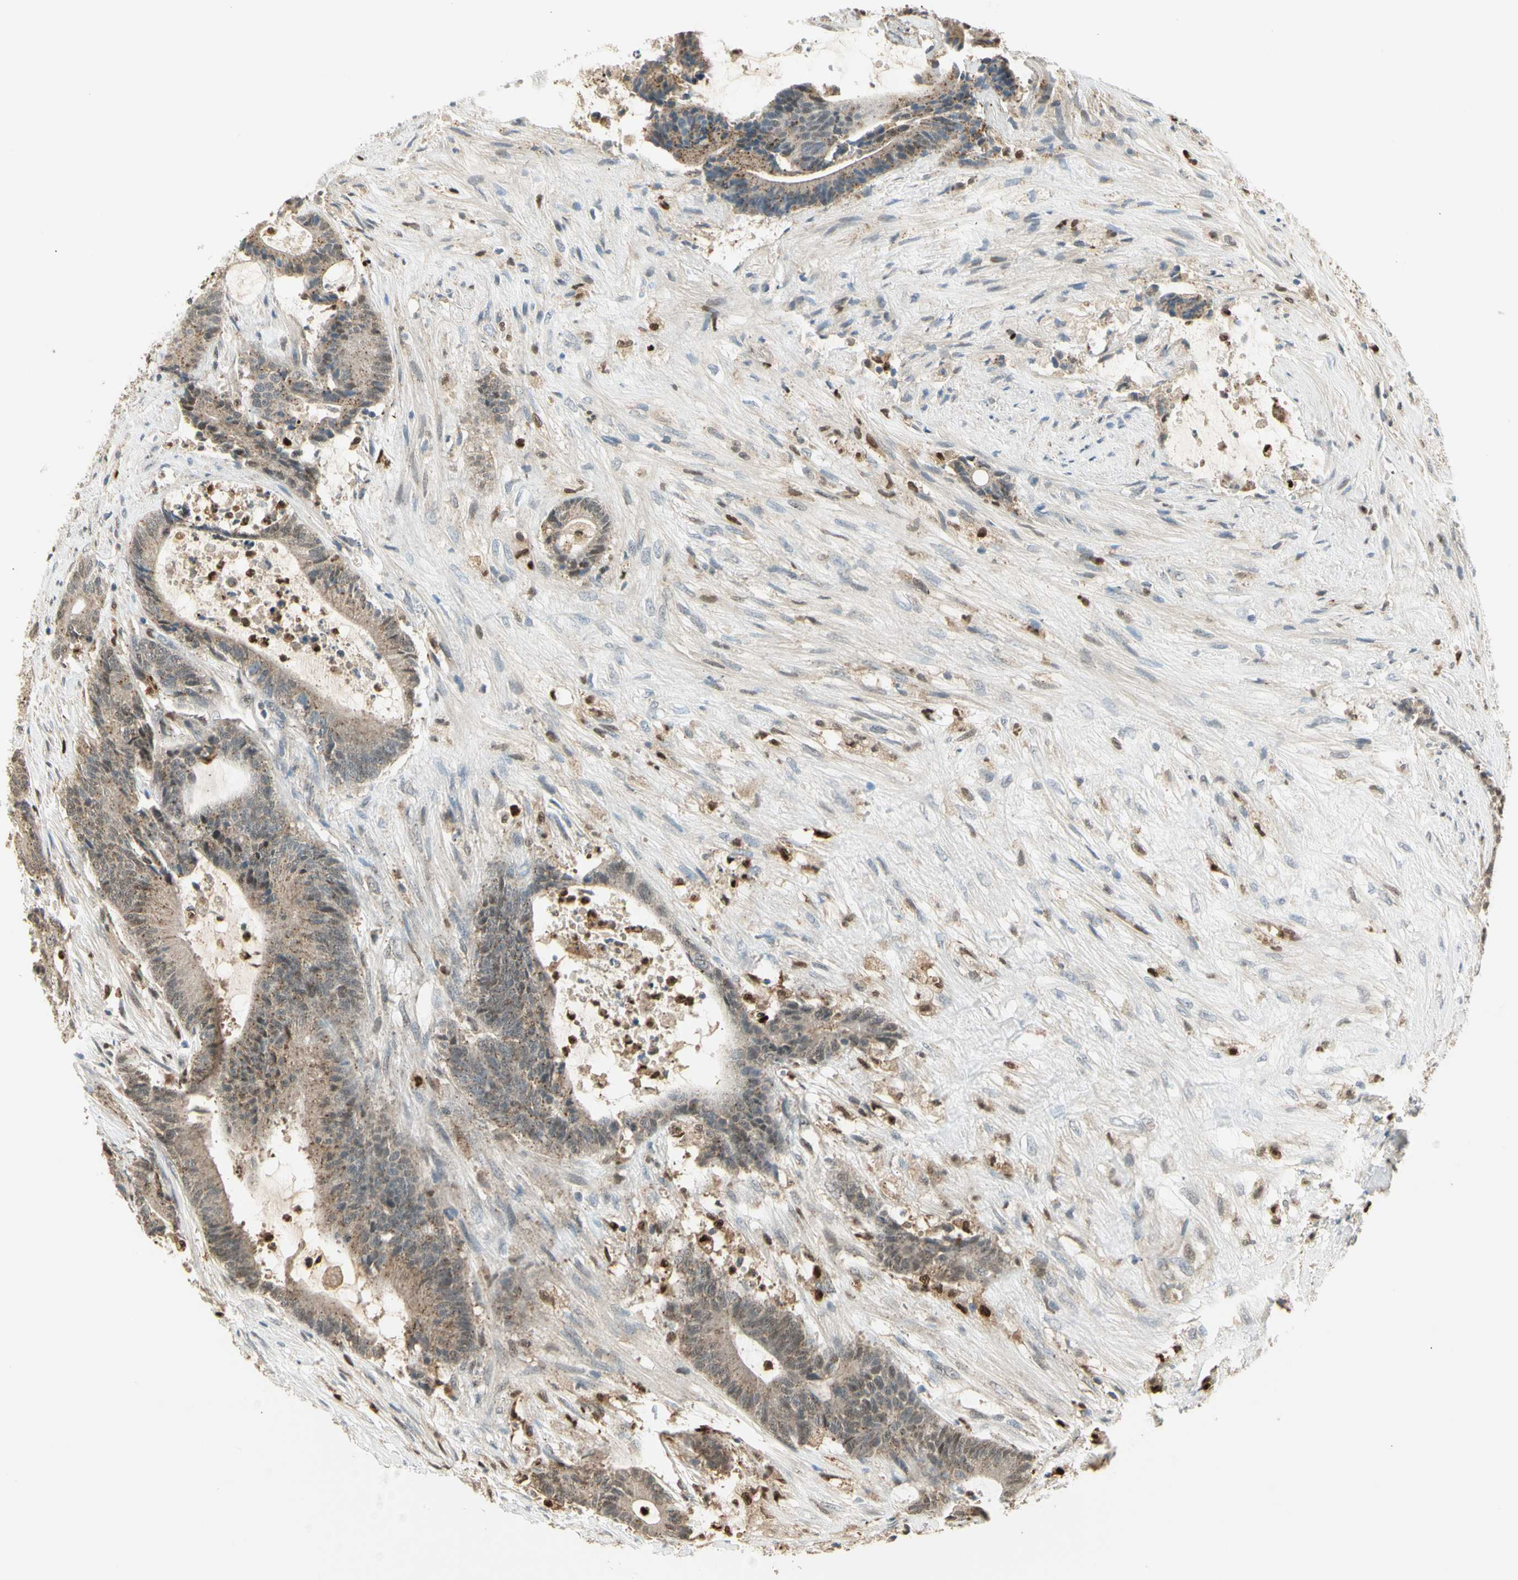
{"staining": {"intensity": "weak", "quantity": "25%-75%", "location": "cytoplasmic/membranous"}, "tissue": "colorectal cancer", "cell_type": "Tumor cells", "image_type": "cancer", "snomed": [{"axis": "morphology", "description": "Adenocarcinoma, NOS"}, {"axis": "topography", "description": "Colon"}], "caption": "Protein staining exhibits weak cytoplasmic/membranous staining in approximately 25%-75% of tumor cells in adenocarcinoma (colorectal).", "gene": "LTA4H", "patient": {"sex": "female", "age": 84}}